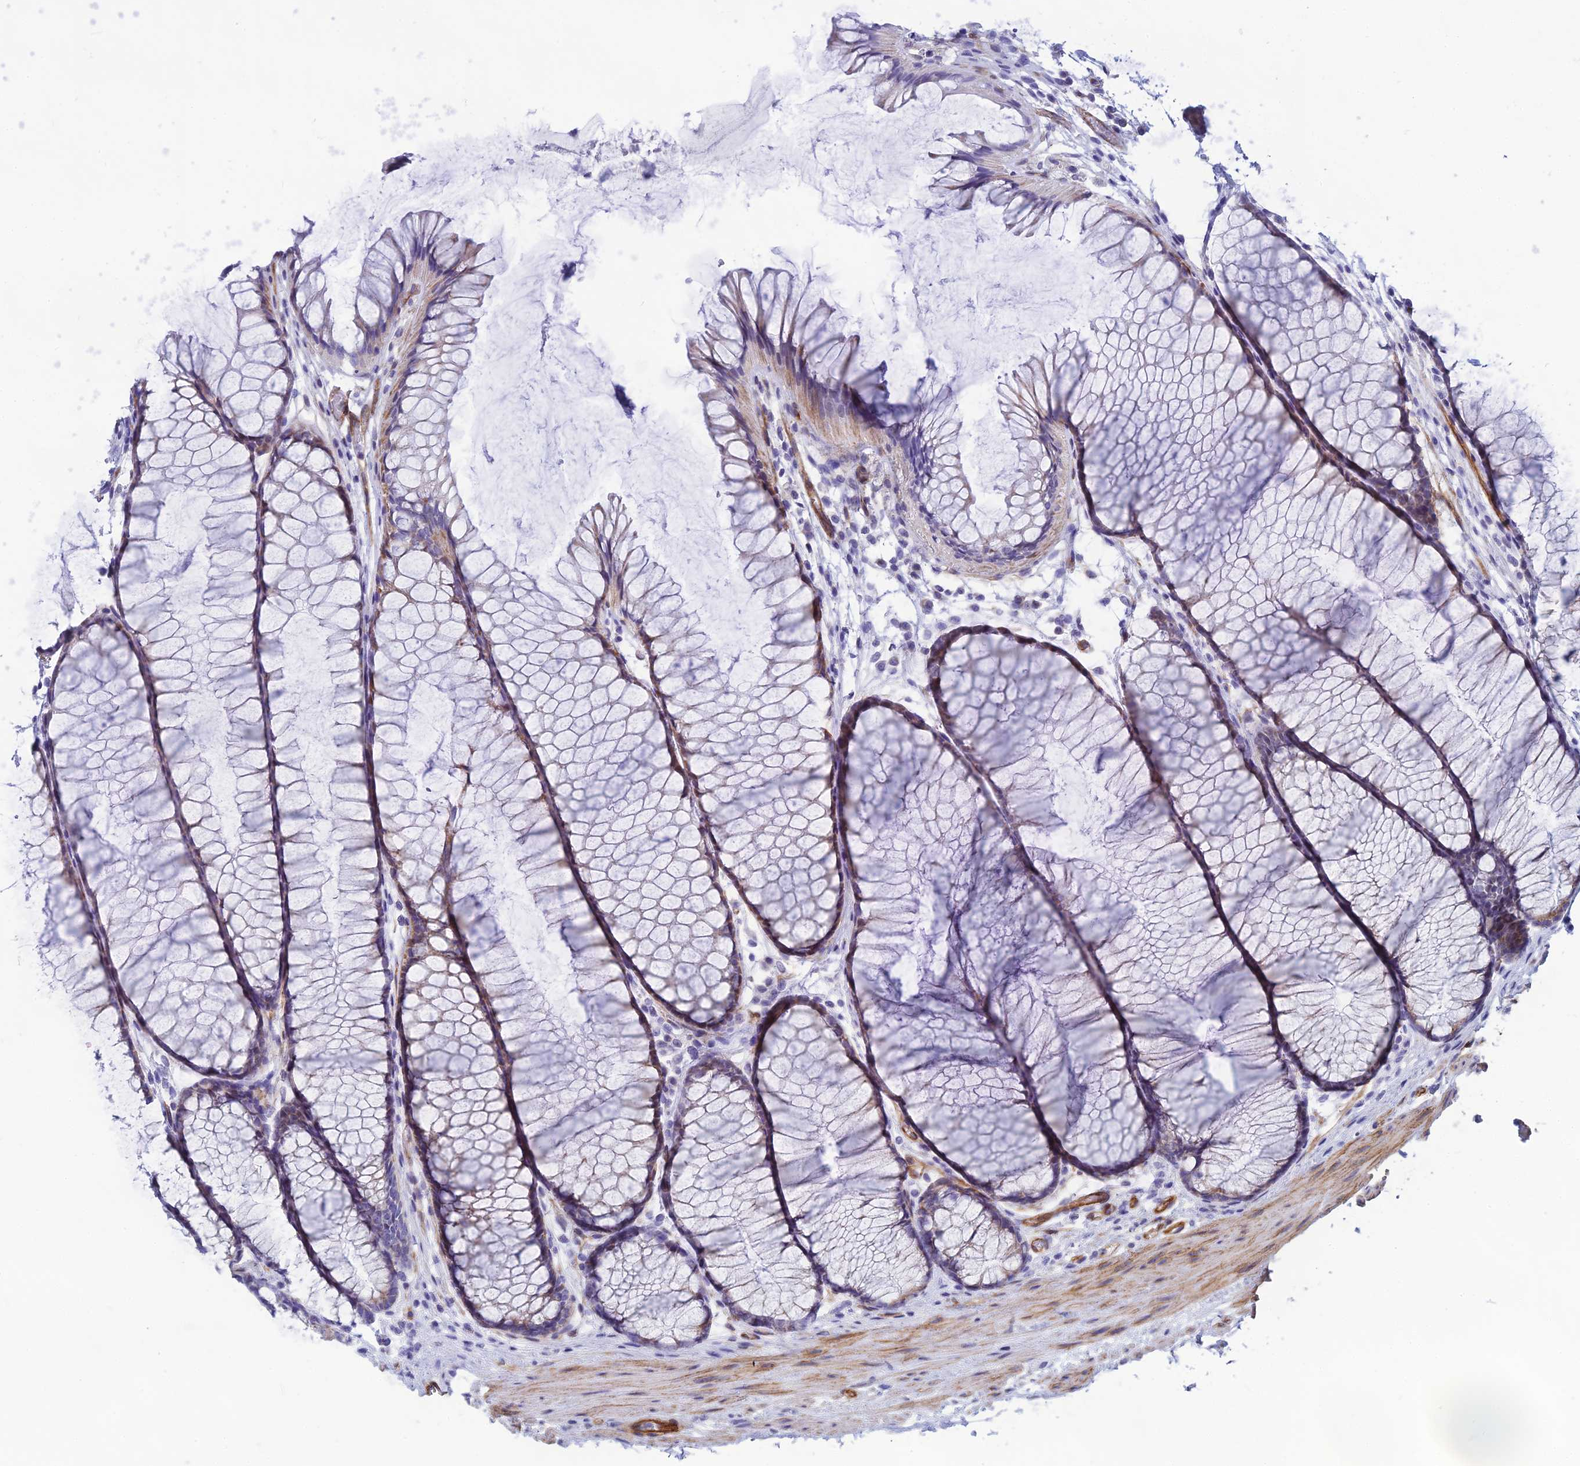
{"staining": {"intensity": "moderate", "quantity": ">75%", "location": "cytoplasmic/membranous"}, "tissue": "colon", "cell_type": "Endothelial cells", "image_type": "normal", "snomed": [{"axis": "morphology", "description": "Normal tissue, NOS"}, {"axis": "topography", "description": "Colon"}], "caption": "Endothelial cells display moderate cytoplasmic/membranous staining in about >75% of cells in benign colon. (brown staining indicates protein expression, while blue staining denotes nuclei).", "gene": "POMGNT1", "patient": {"sex": "female", "age": 82}}